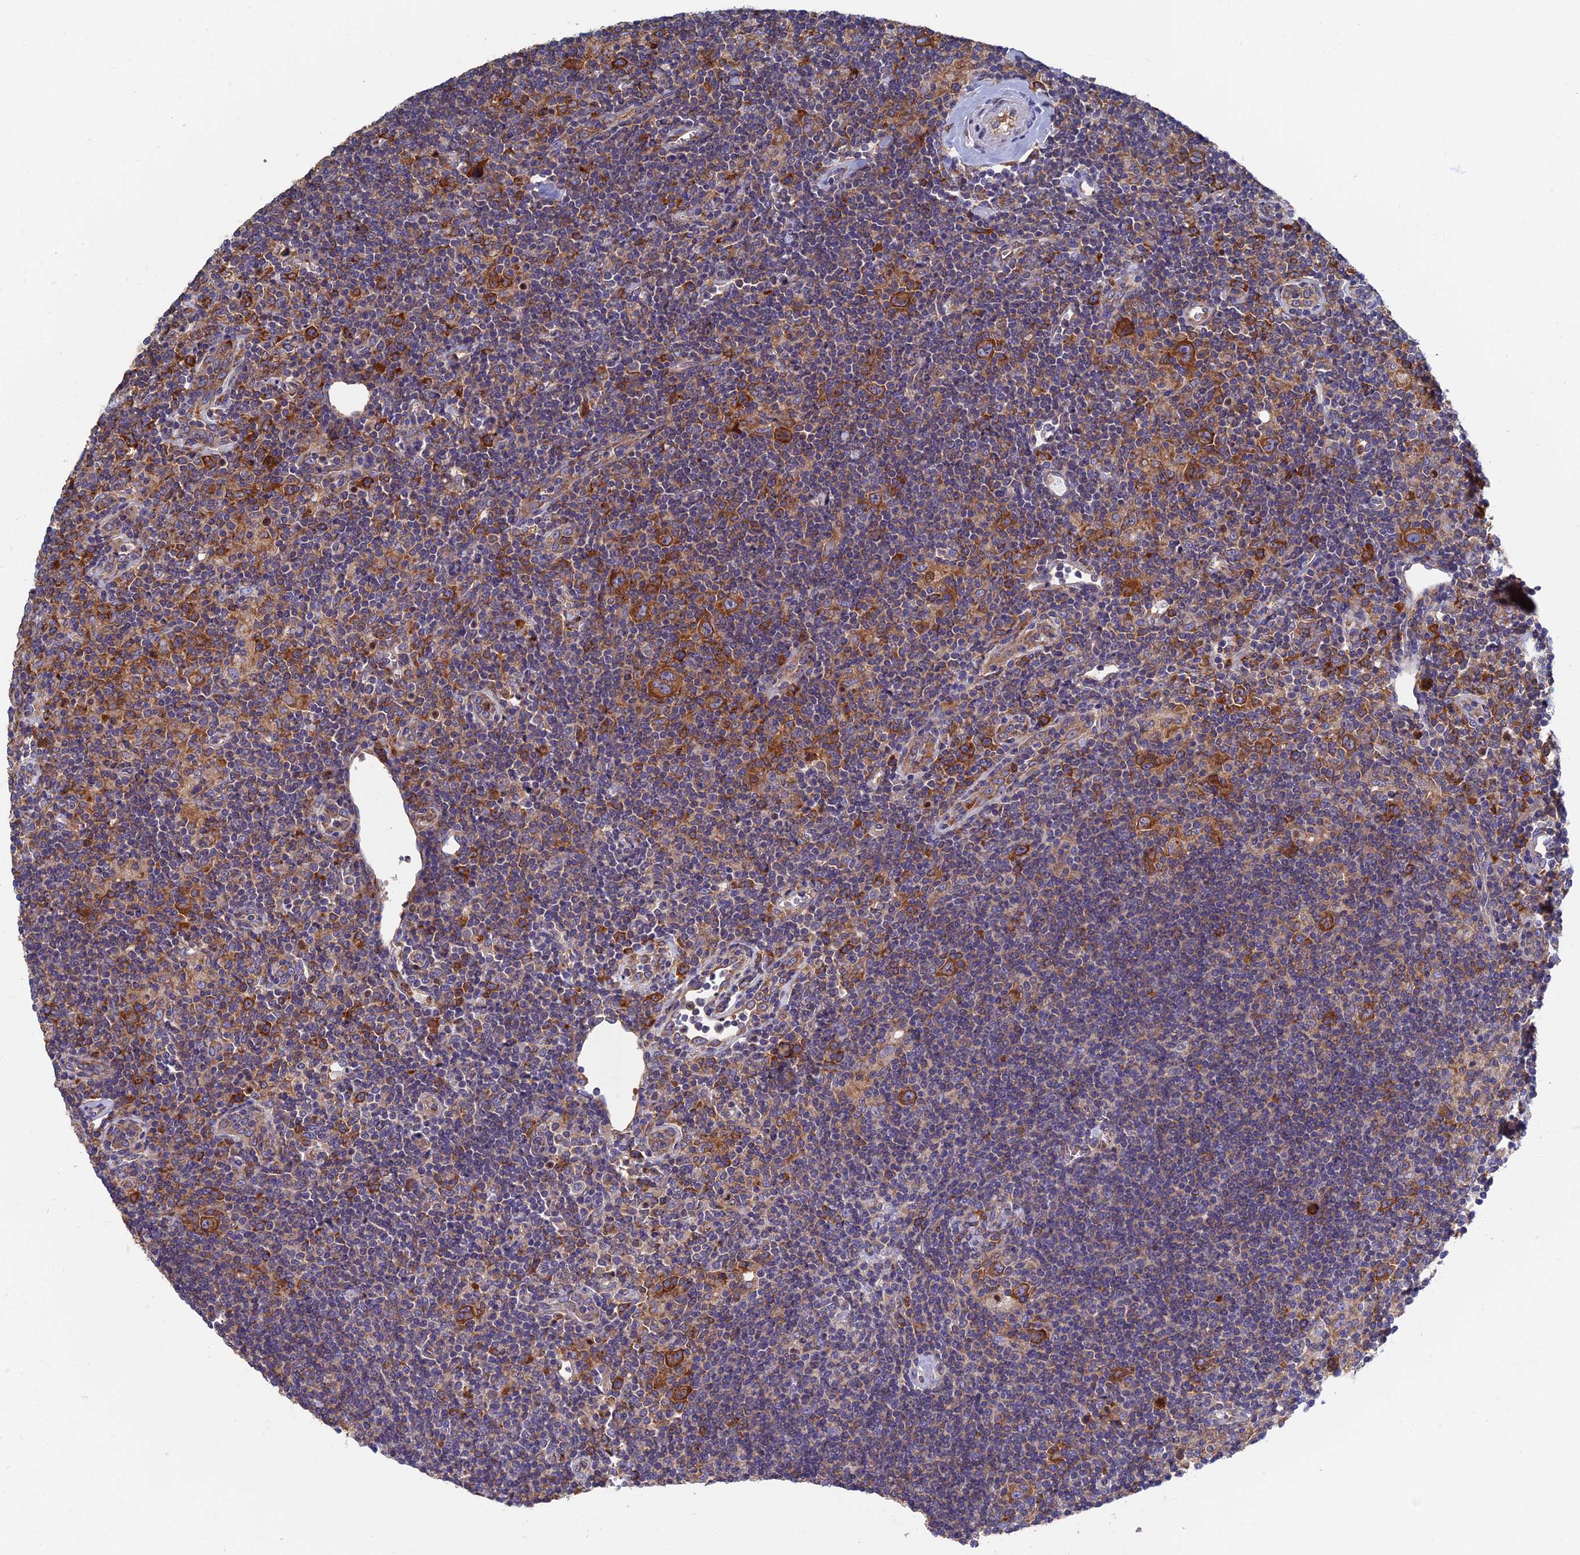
{"staining": {"intensity": "strong", "quantity": ">75%", "location": "cytoplasmic/membranous"}, "tissue": "lymphoma", "cell_type": "Tumor cells", "image_type": "cancer", "snomed": [{"axis": "morphology", "description": "Hodgkin's disease, NOS"}, {"axis": "topography", "description": "Lymph node"}], "caption": "Brown immunohistochemical staining in human Hodgkin's disease demonstrates strong cytoplasmic/membranous positivity in about >75% of tumor cells. (DAB (3,3'-diaminobenzidine) IHC with brightfield microscopy, high magnification).", "gene": "YBX1", "patient": {"sex": "female", "age": 57}}